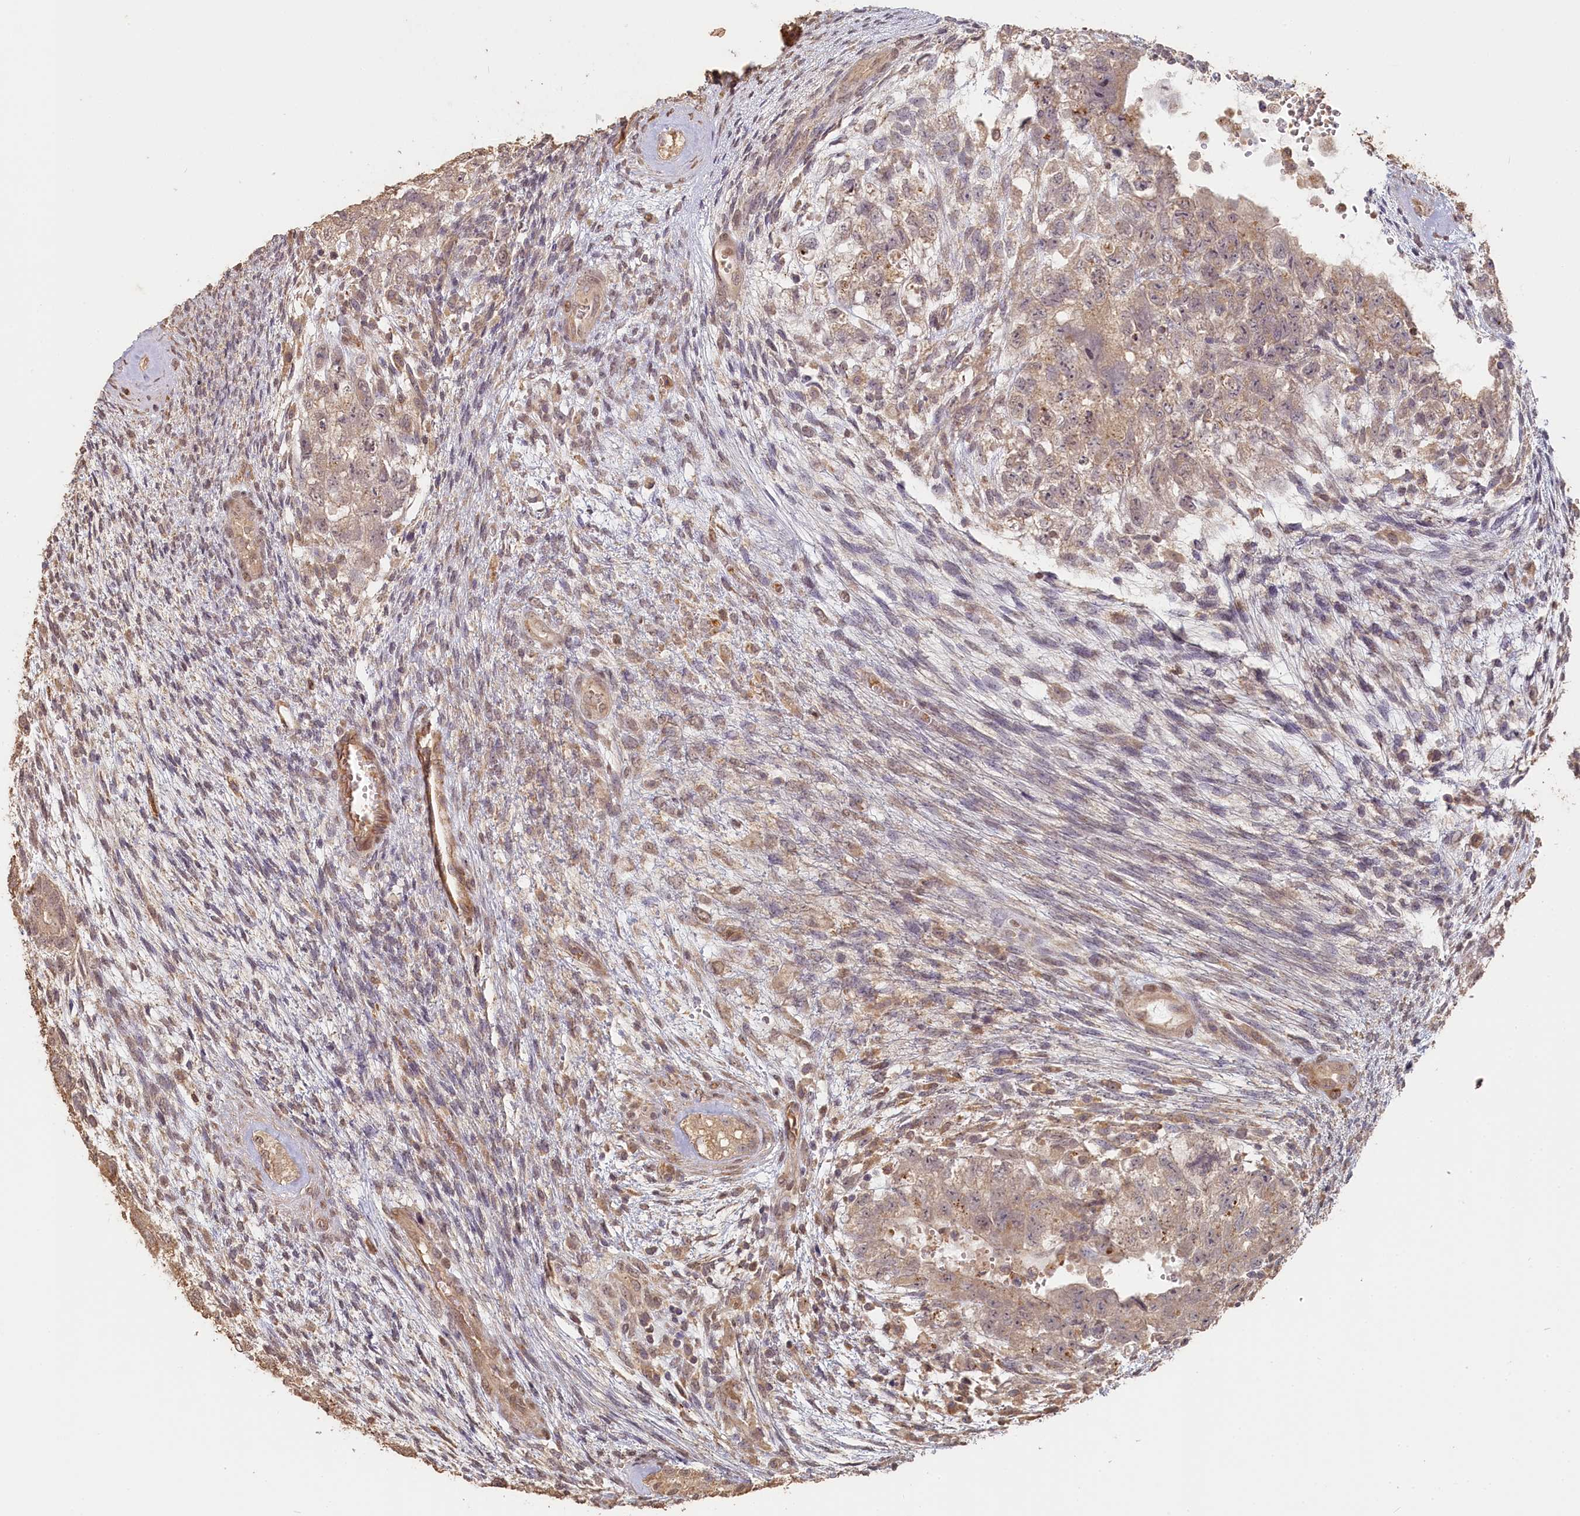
{"staining": {"intensity": "weak", "quantity": "25%-75%", "location": "cytoplasmic/membranous"}, "tissue": "testis cancer", "cell_type": "Tumor cells", "image_type": "cancer", "snomed": [{"axis": "morphology", "description": "Carcinoma, Embryonal, NOS"}, {"axis": "topography", "description": "Testis"}], "caption": "High-magnification brightfield microscopy of testis embryonal carcinoma stained with DAB (brown) and counterstained with hematoxylin (blue). tumor cells exhibit weak cytoplasmic/membranous expression is identified in approximately25%-75% of cells.", "gene": "STX16", "patient": {"sex": "male", "age": 26}}